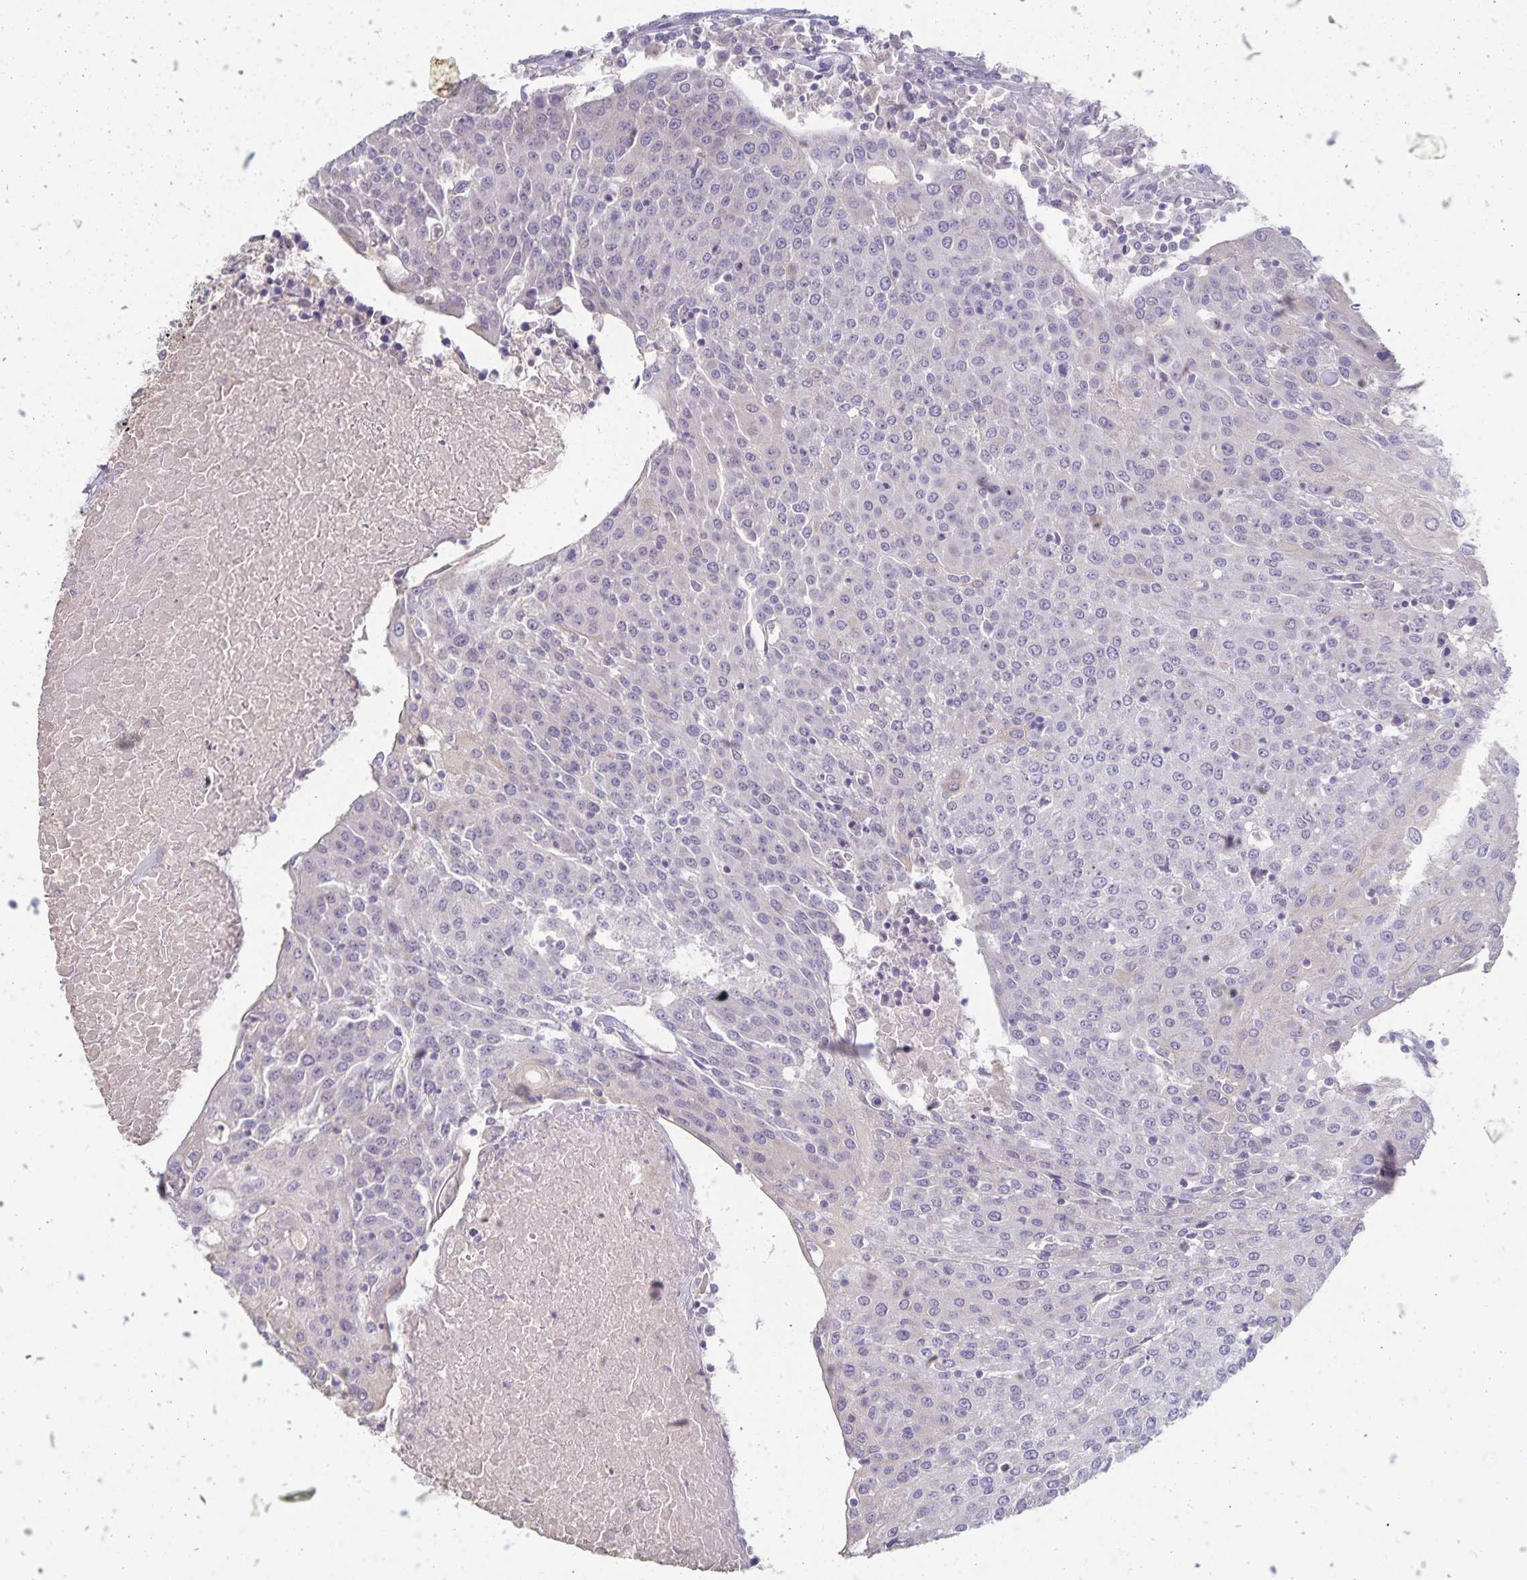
{"staining": {"intensity": "negative", "quantity": "none", "location": "none"}, "tissue": "urothelial cancer", "cell_type": "Tumor cells", "image_type": "cancer", "snomed": [{"axis": "morphology", "description": "Urothelial carcinoma, High grade"}, {"axis": "topography", "description": "Urinary bladder"}], "caption": "This is an IHC micrograph of high-grade urothelial carcinoma. There is no staining in tumor cells.", "gene": "INSL5", "patient": {"sex": "female", "age": 85}}